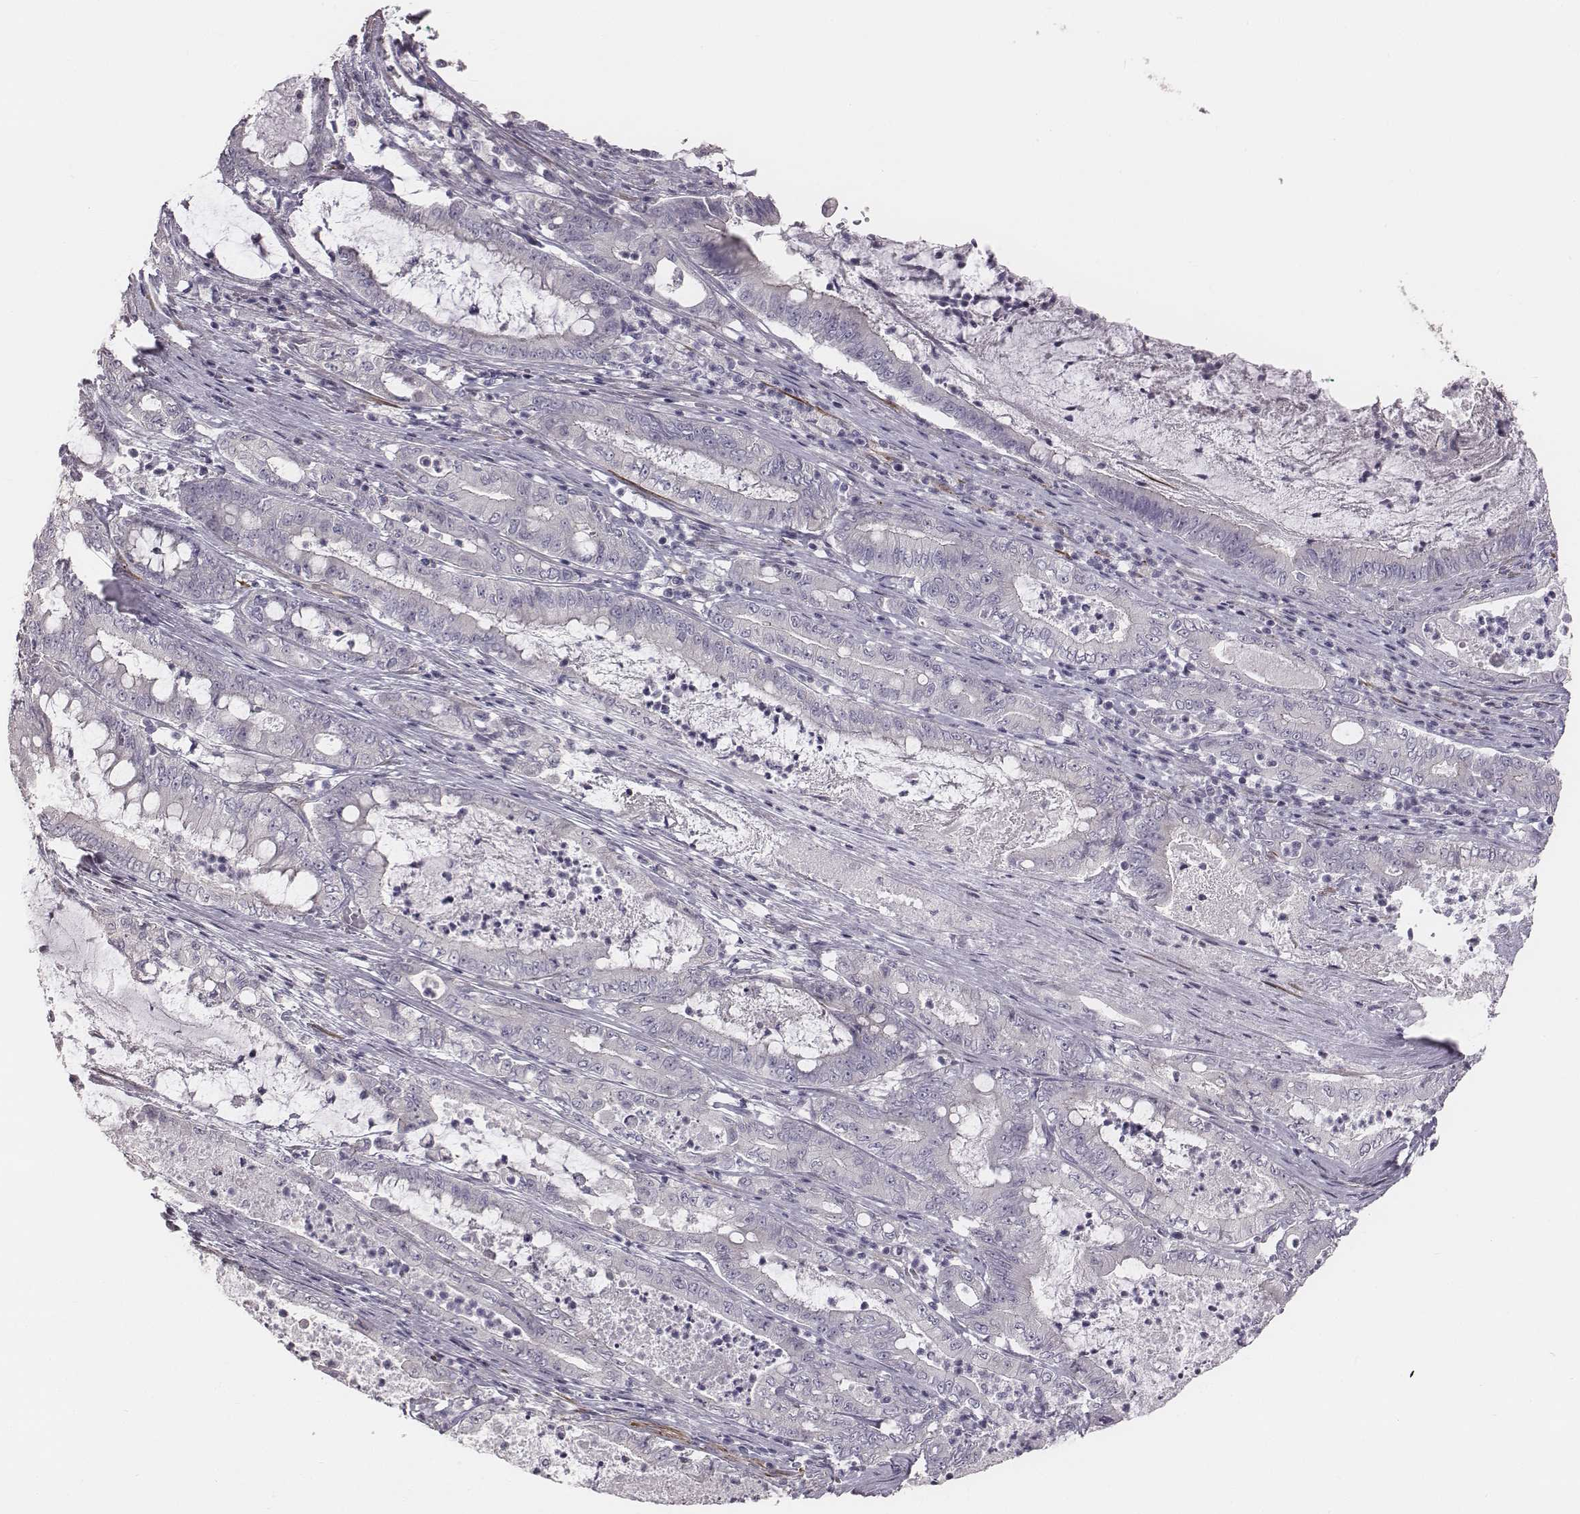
{"staining": {"intensity": "negative", "quantity": "none", "location": "none"}, "tissue": "pancreatic cancer", "cell_type": "Tumor cells", "image_type": "cancer", "snomed": [{"axis": "morphology", "description": "Adenocarcinoma, NOS"}, {"axis": "topography", "description": "Pancreas"}], "caption": "Tumor cells are negative for protein expression in human pancreatic cancer (adenocarcinoma). The staining was performed using DAB (3,3'-diaminobenzidine) to visualize the protein expression in brown, while the nuclei were stained in blue with hematoxylin (Magnification: 20x).", "gene": "PRKCZ", "patient": {"sex": "male", "age": 71}}